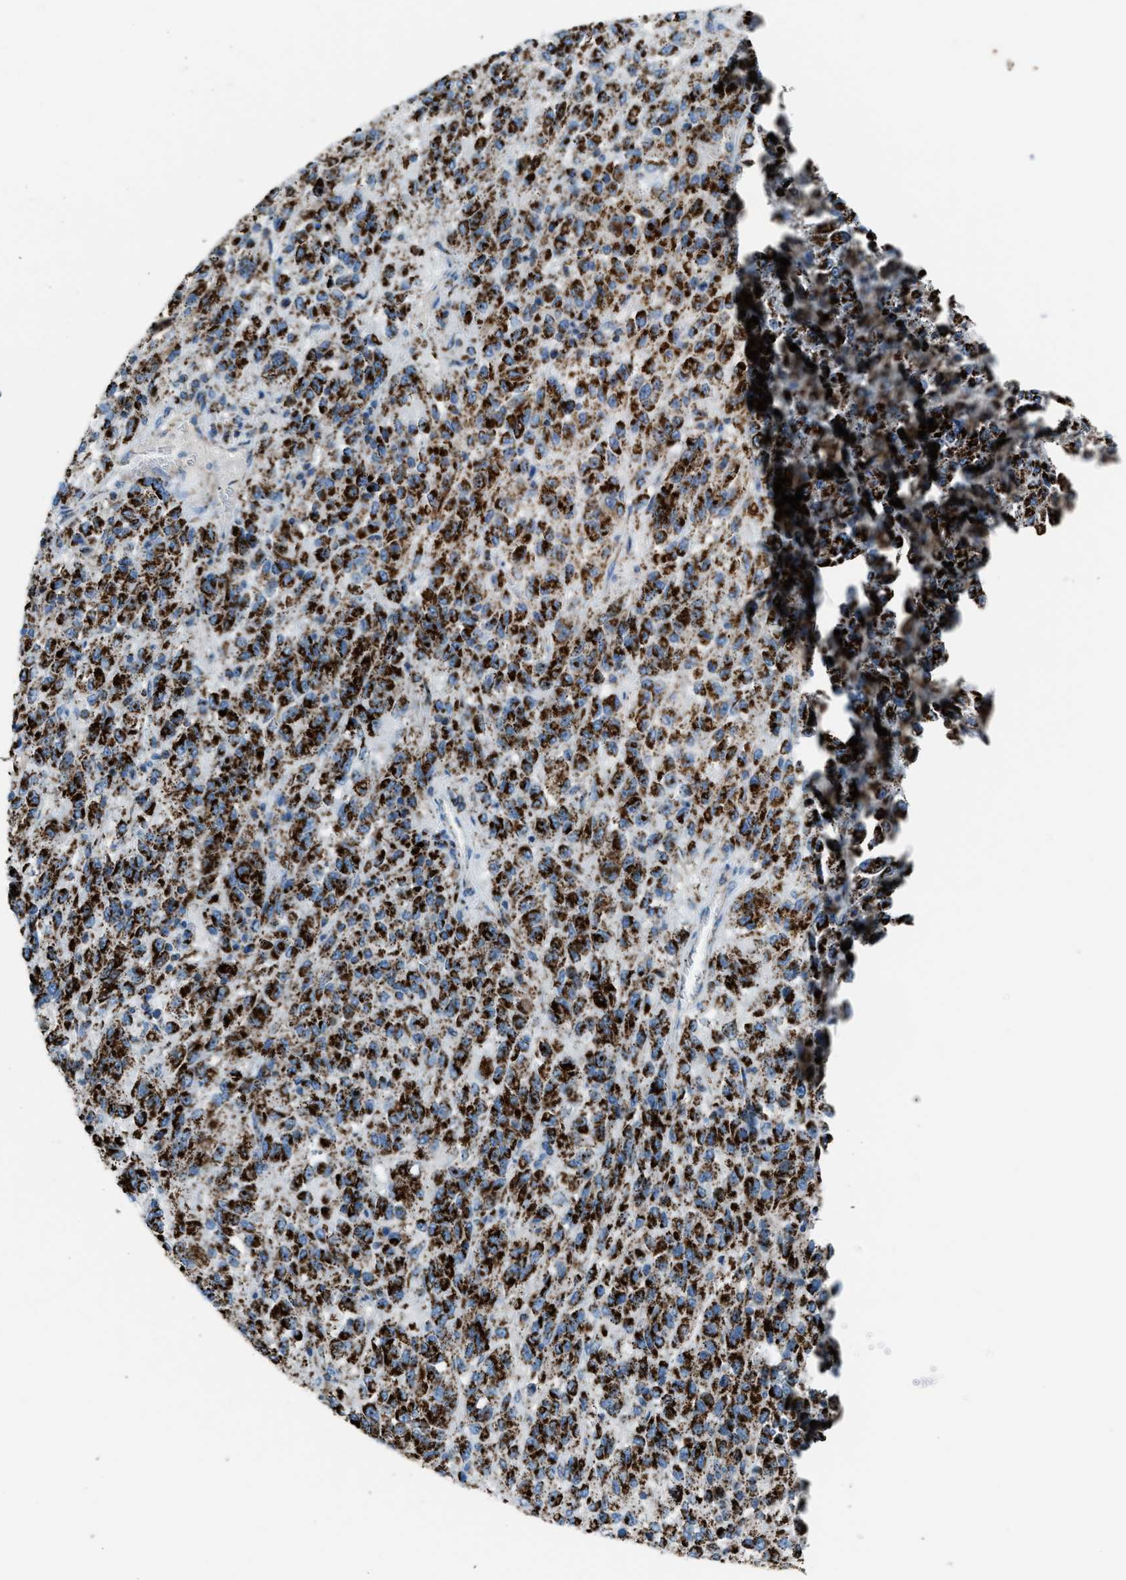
{"staining": {"intensity": "strong", "quantity": ">75%", "location": "cytoplasmic/membranous"}, "tissue": "melanoma", "cell_type": "Tumor cells", "image_type": "cancer", "snomed": [{"axis": "morphology", "description": "Malignant melanoma, Metastatic site"}, {"axis": "topography", "description": "Lung"}], "caption": "Immunohistochemical staining of melanoma exhibits high levels of strong cytoplasmic/membranous expression in about >75% of tumor cells.", "gene": "MDH2", "patient": {"sex": "male", "age": 64}}